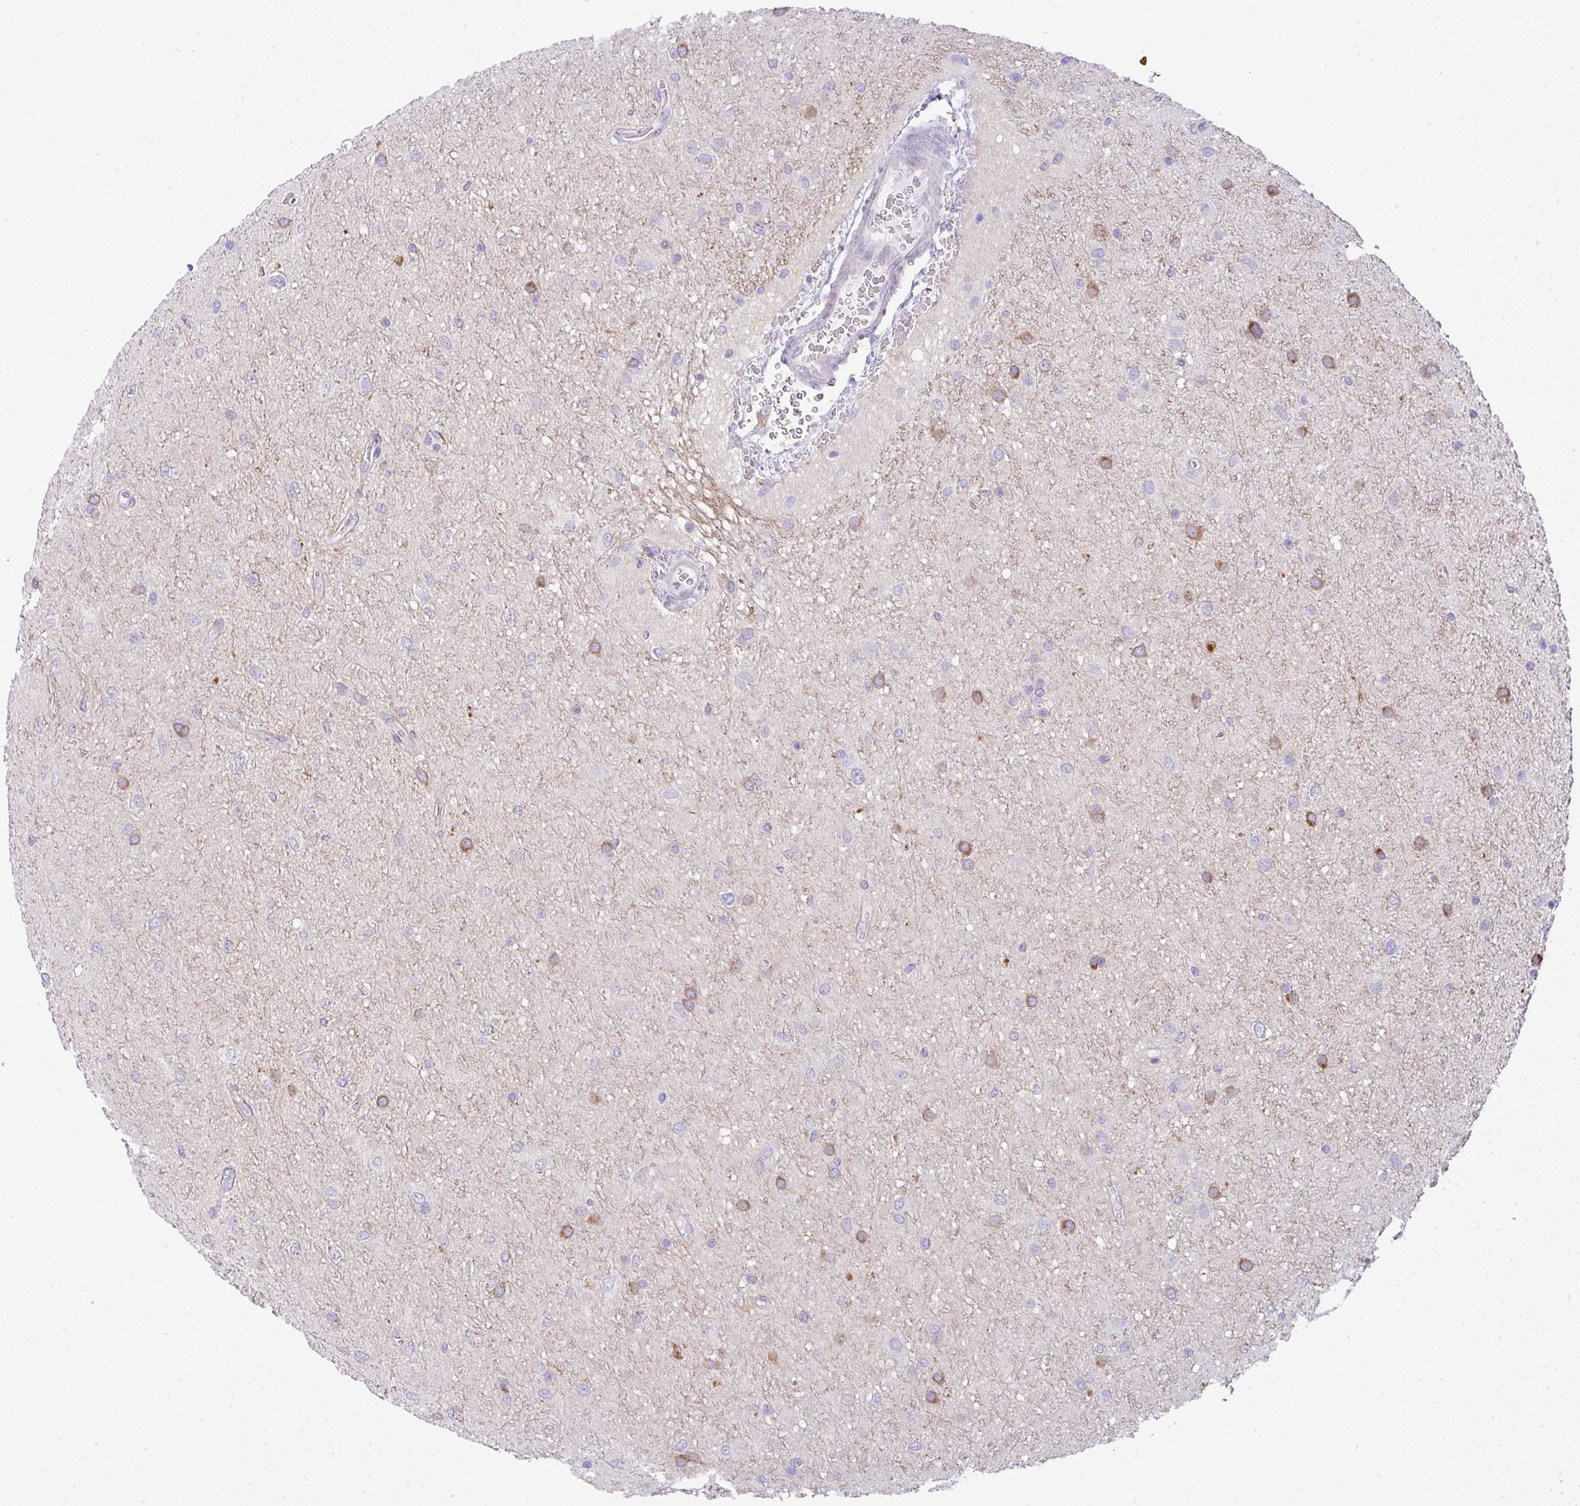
{"staining": {"intensity": "moderate", "quantity": "25%-75%", "location": "cytoplasmic/membranous"}, "tissue": "glioma", "cell_type": "Tumor cells", "image_type": "cancer", "snomed": [{"axis": "morphology", "description": "Glioma, malignant, Low grade"}, {"axis": "topography", "description": "Cerebellum"}], "caption": "The micrograph exhibits staining of malignant glioma (low-grade), revealing moderate cytoplasmic/membranous protein expression (brown color) within tumor cells.", "gene": "FAM177A1", "patient": {"sex": "female", "age": 5}}